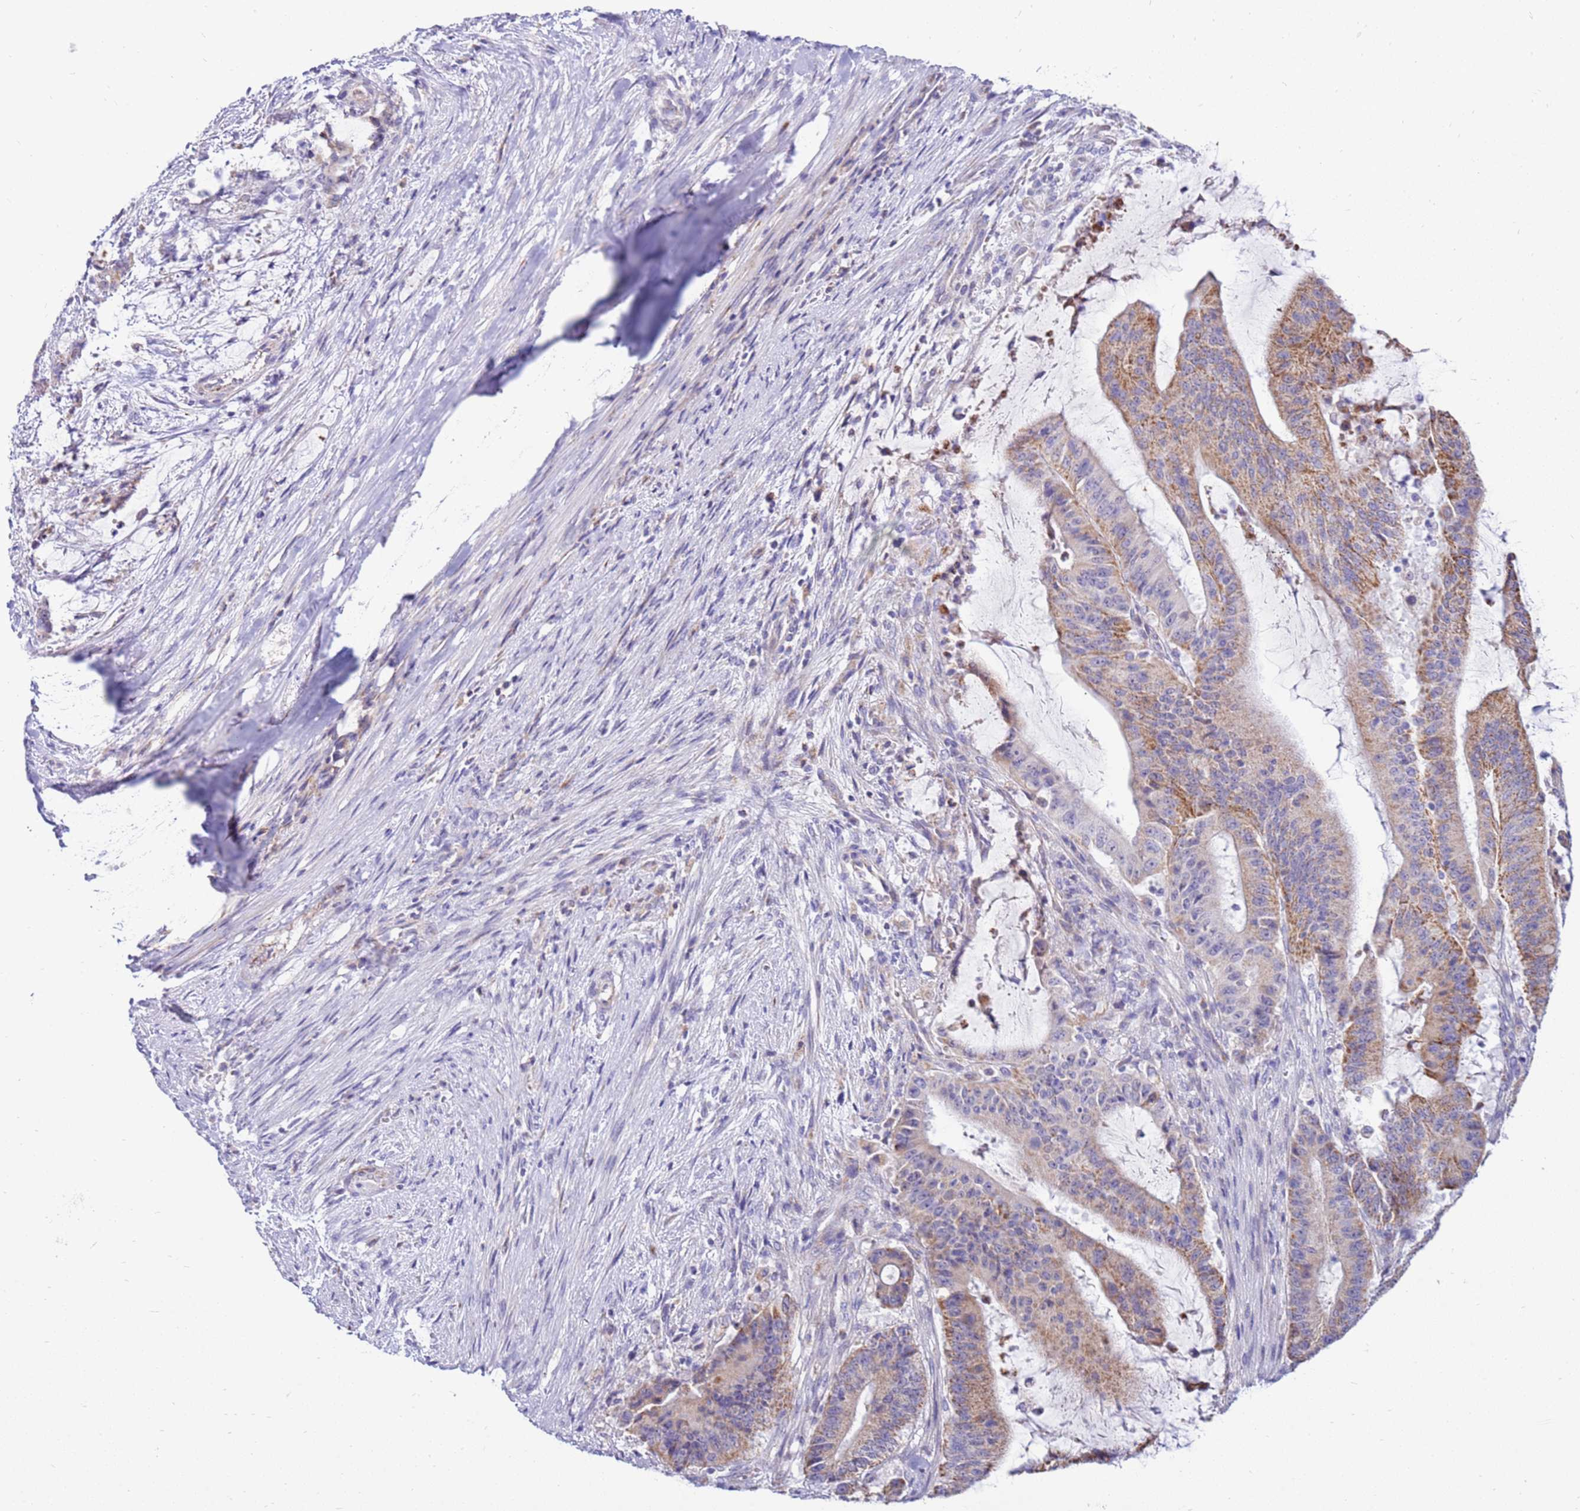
{"staining": {"intensity": "moderate", "quantity": ">75%", "location": "cytoplasmic/membranous"}, "tissue": "liver cancer", "cell_type": "Tumor cells", "image_type": "cancer", "snomed": [{"axis": "morphology", "description": "Normal tissue, NOS"}, {"axis": "morphology", "description": "Cholangiocarcinoma"}, {"axis": "topography", "description": "Liver"}, {"axis": "topography", "description": "Peripheral nerve tissue"}], "caption": "Tumor cells display moderate cytoplasmic/membranous expression in approximately >75% of cells in liver cancer. The protein of interest is shown in brown color, while the nuclei are stained blue.", "gene": "IGF1R", "patient": {"sex": "female", "age": 73}}